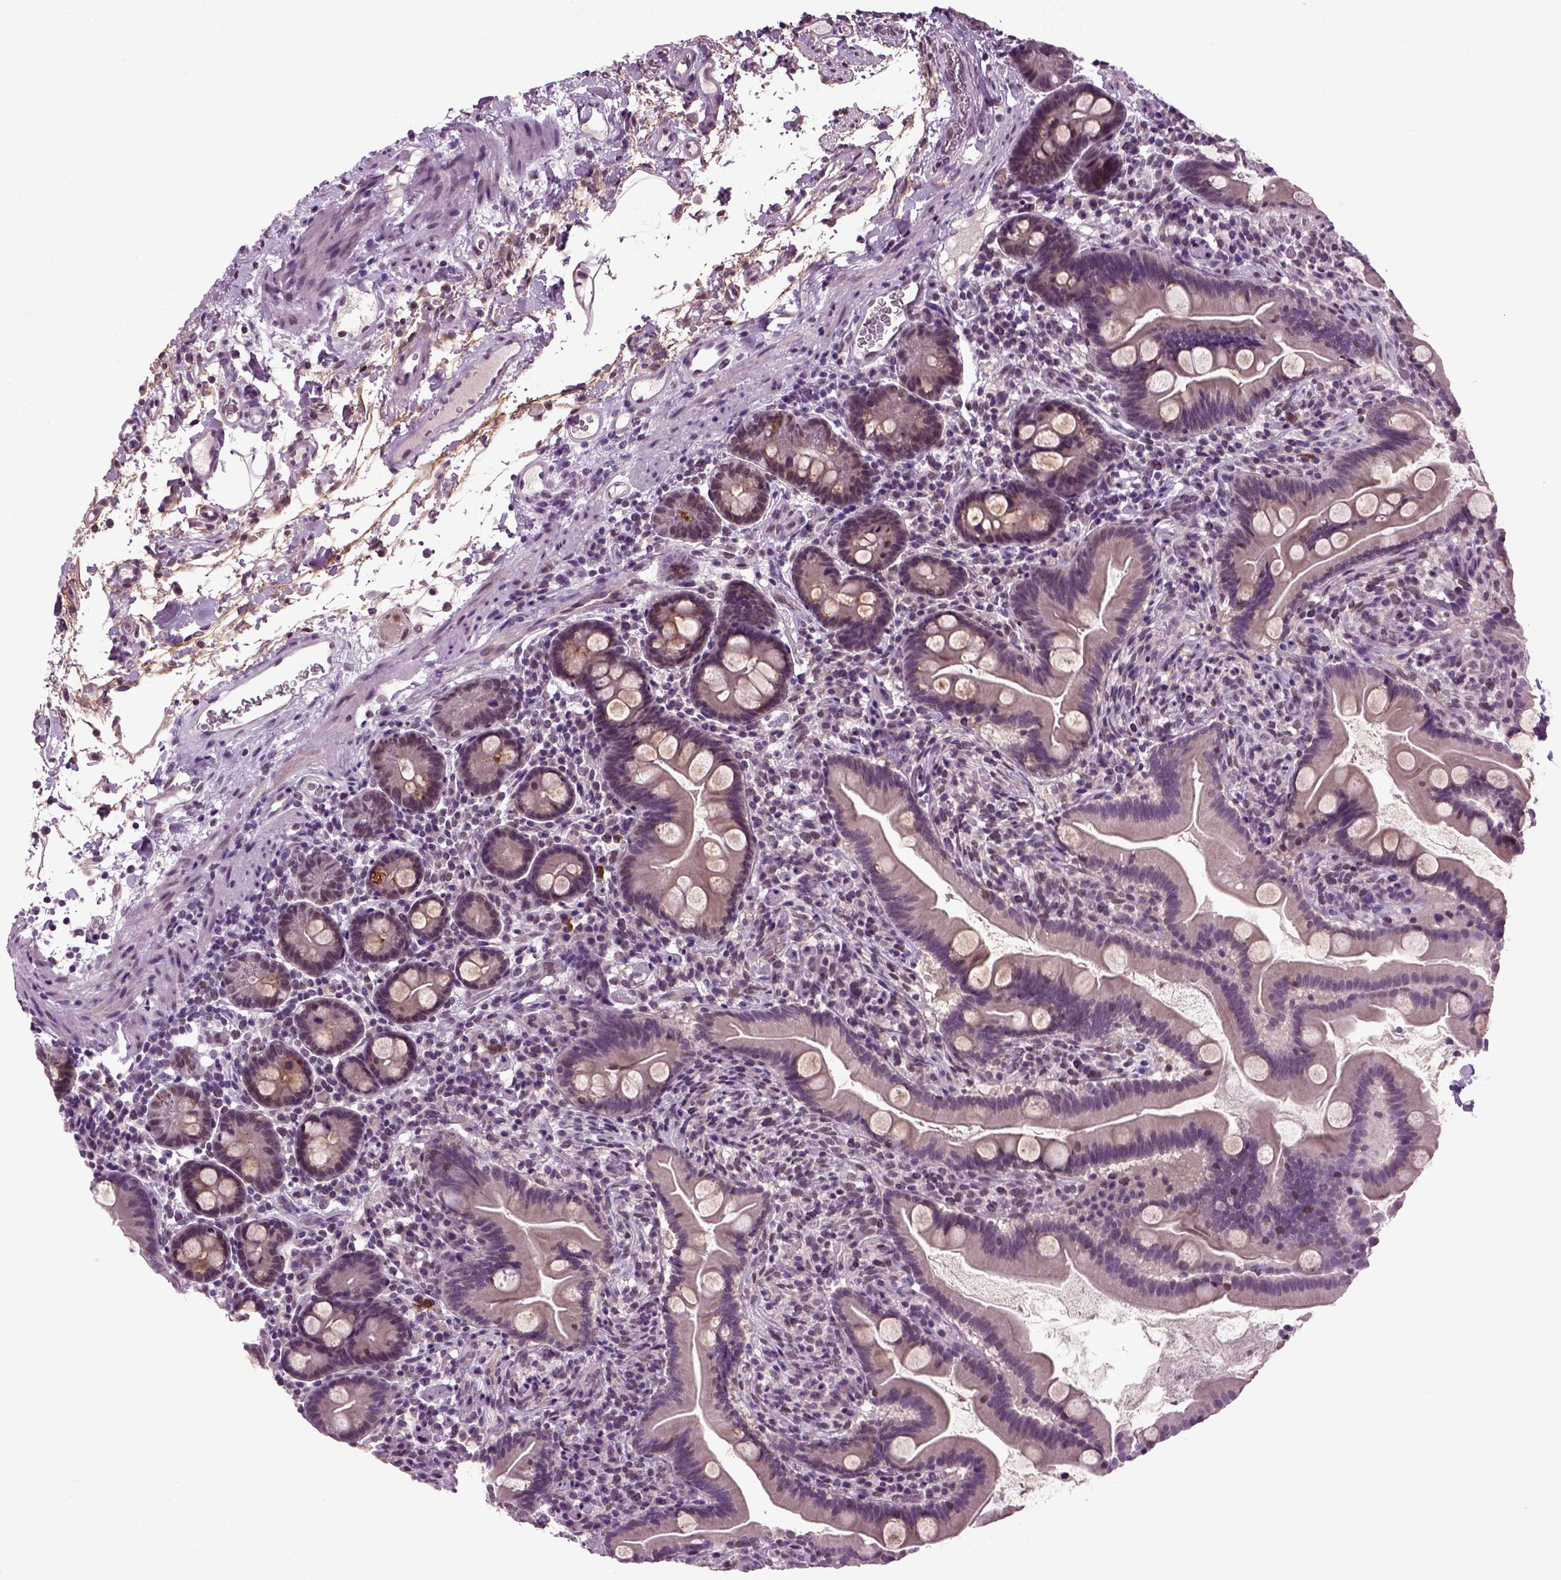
{"staining": {"intensity": "weak", "quantity": "25%-75%", "location": "cytoplasmic/membranous"}, "tissue": "small intestine", "cell_type": "Glandular cells", "image_type": "normal", "snomed": [{"axis": "morphology", "description": "Normal tissue, NOS"}, {"axis": "topography", "description": "Small intestine"}], "caption": "Glandular cells show low levels of weak cytoplasmic/membranous positivity in about 25%-75% of cells in normal human small intestine.", "gene": "RCOR3", "patient": {"sex": "female", "age": 44}}